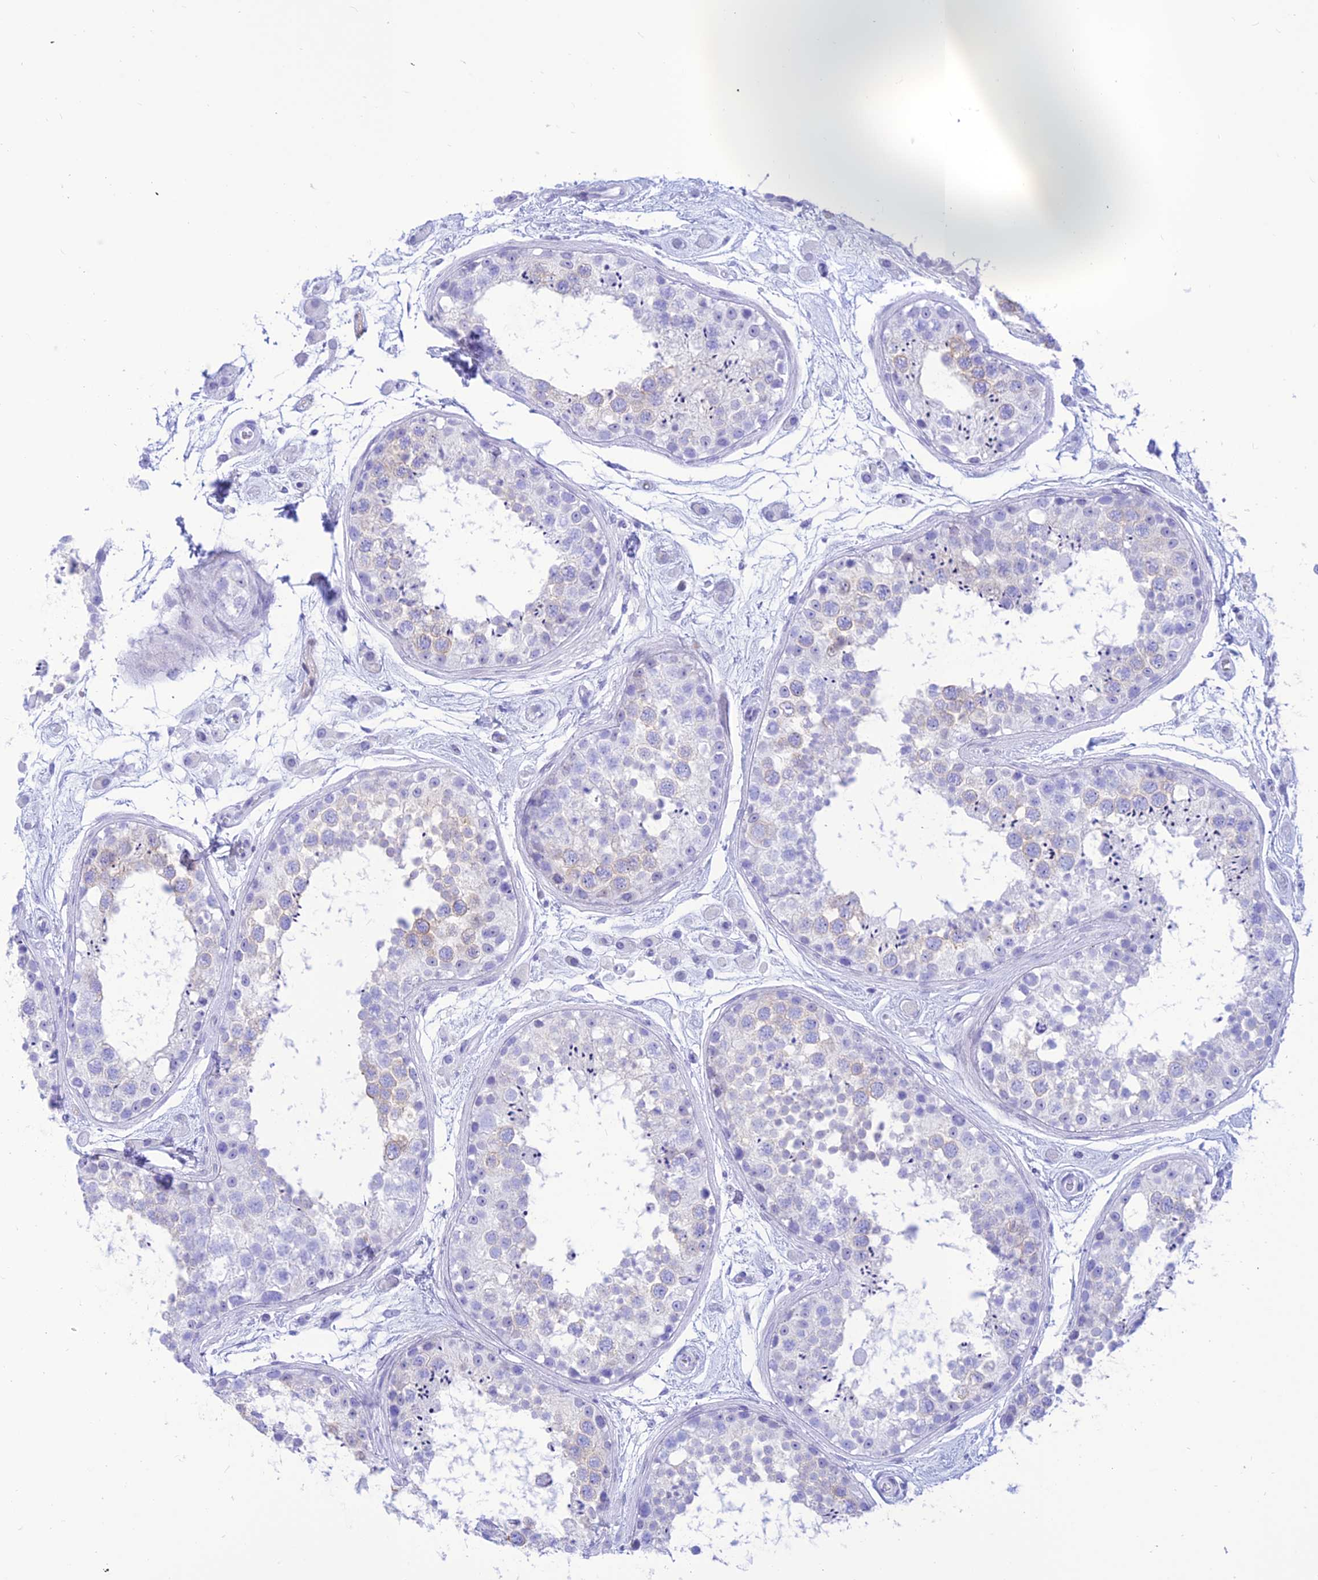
{"staining": {"intensity": "weak", "quantity": "<25%", "location": "cytoplasmic/membranous"}, "tissue": "testis", "cell_type": "Cells in seminiferous ducts", "image_type": "normal", "snomed": [{"axis": "morphology", "description": "Normal tissue, NOS"}, {"axis": "topography", "description": "Testis"}], "caption": "This histopathology image is of benign testis stained with immunohistochemistry to label a protein in brown with the nuclei are counter-stained blue. There is no expression in cells in seminiferous ducts.", "gene": "PRNP", "patient": {"sex": "male", "age": 25}}